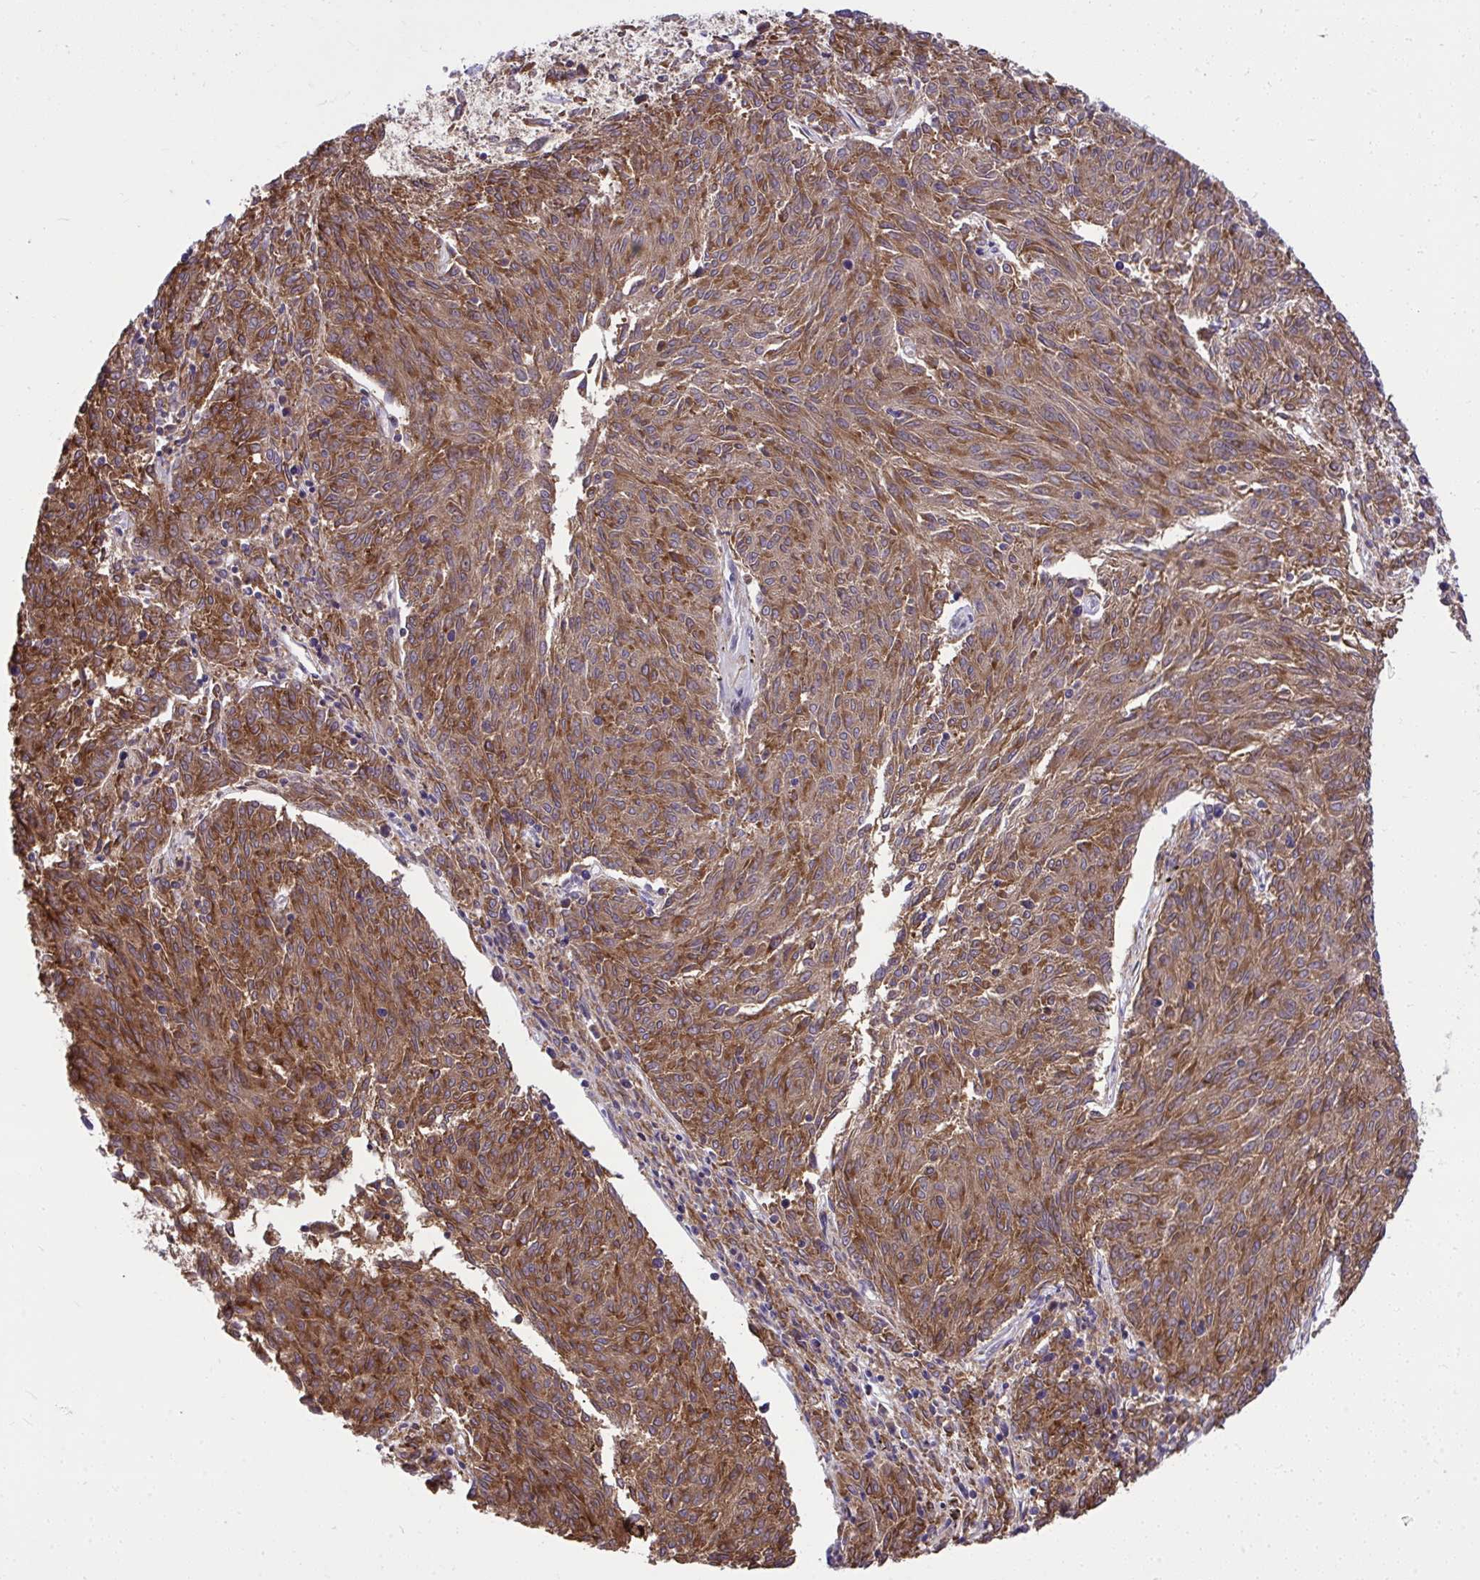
{"staining": {"intensity": "moderate", "quantity": ">75%", "location": "cytoplasmic/membranous"}, "tissue": "melanoma", "cell_type": "Tumor cells", "image_type": "cancer", "snomed": [{"axis": "morphology", "description": "Malignant melanoma, NOS"}, {"axis": "topography", "description": "Skin"}], "caption": "Protein expression analysis of human melanoma reveals moderate cytoplasmic/membranous expression in approximately >75% of tumor cells.", "gene": "PAIP2", "patient": {"sex": "female", "age": 72}}